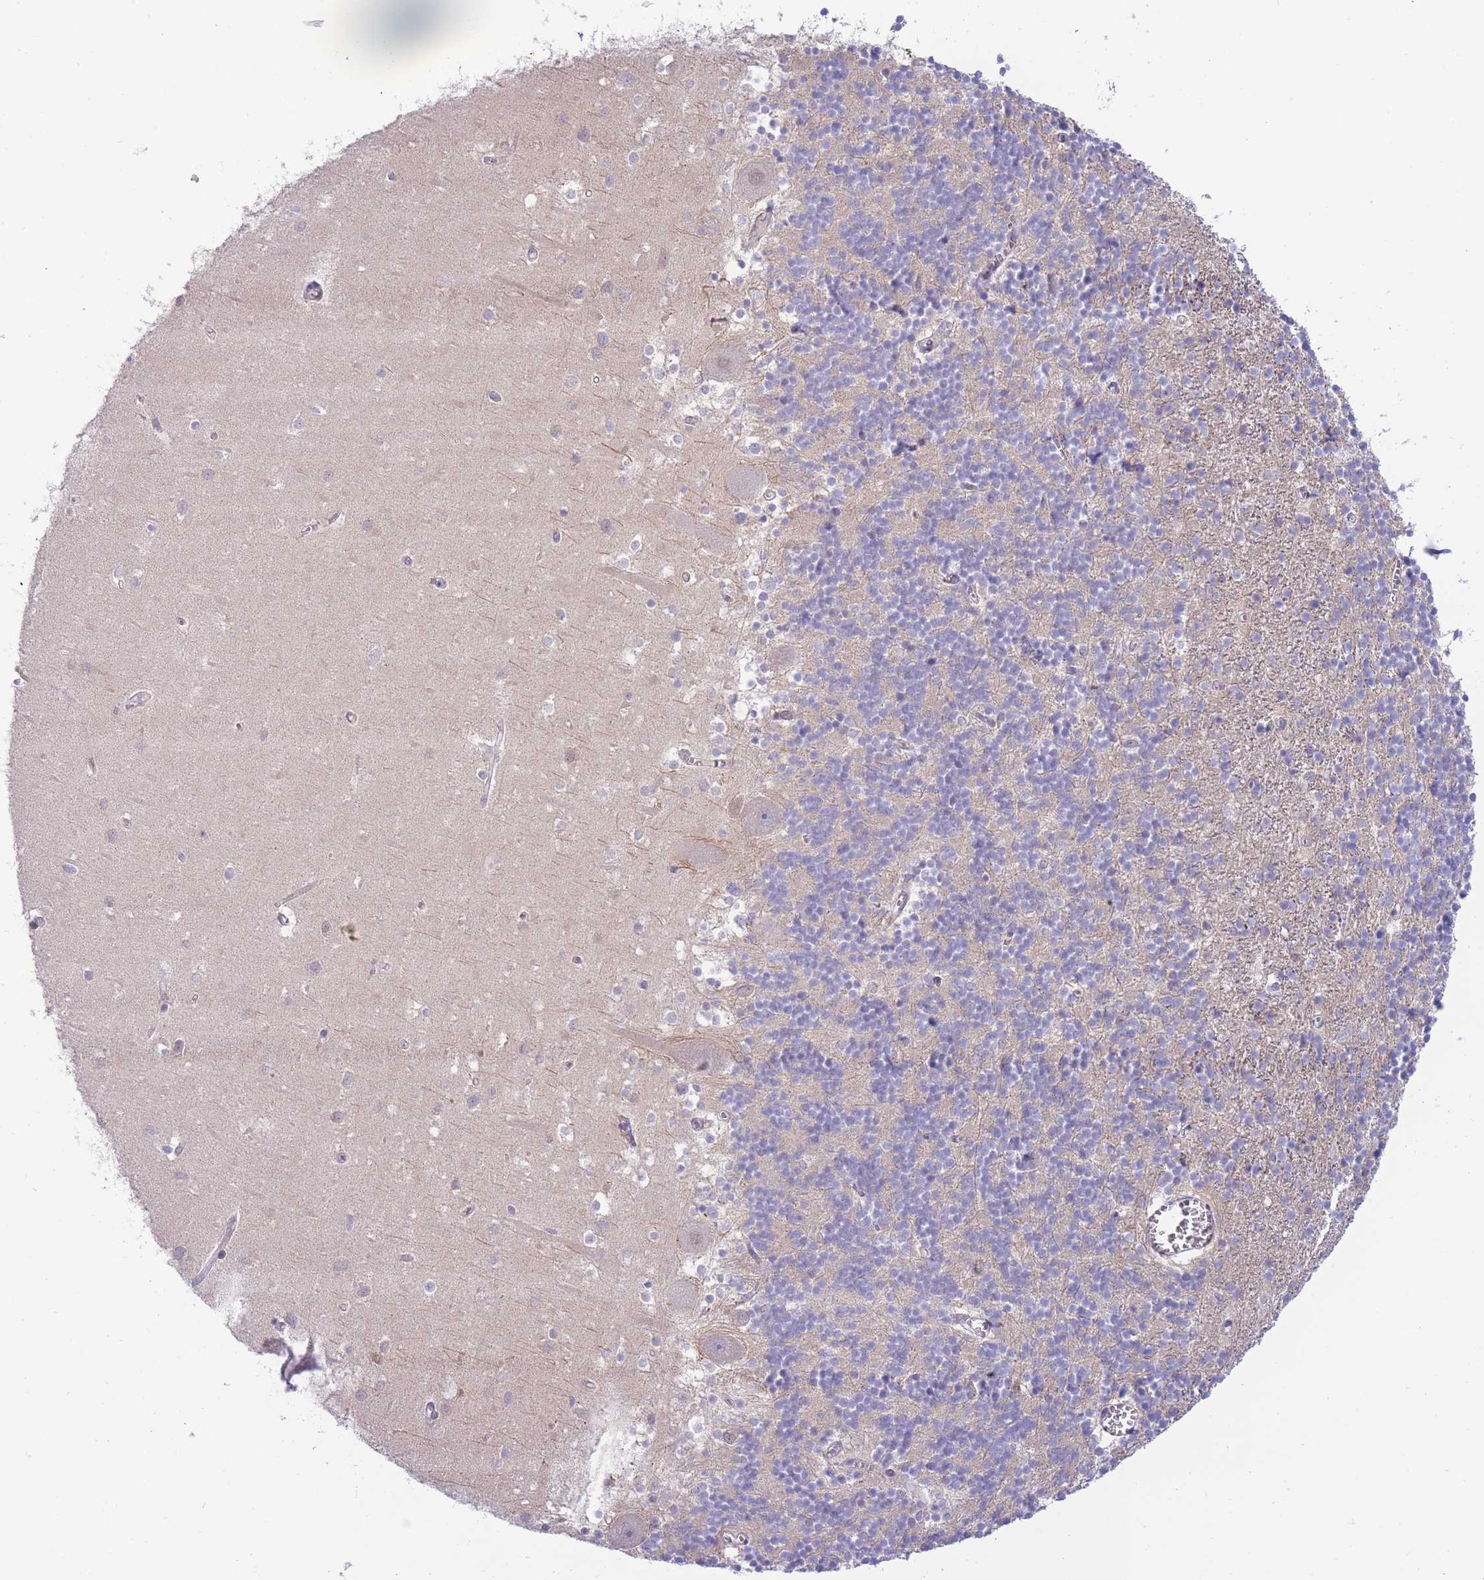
{"staining": {"intensity": "negative", "quantity": "none", "location": "none"}, "tissue": "cerebellum", "cell_type": "Cells in granular layer", "image_type": "normal", "snomed": [{"axis": "morphology", "description": "Normal tissue, NOS"}, {"axis": "topography", "description": "Cerebellum"}], "caption": "Immunohistochemistry (IHC) micrograph of benign cerebellum: cerebellum stained with DAB (3,3'-diaminobenzidine) exhibits no significant protein positivity in cells in granular layer.", "gene": "PRR23A", "patient": {"sex": "male", "age": 54}}